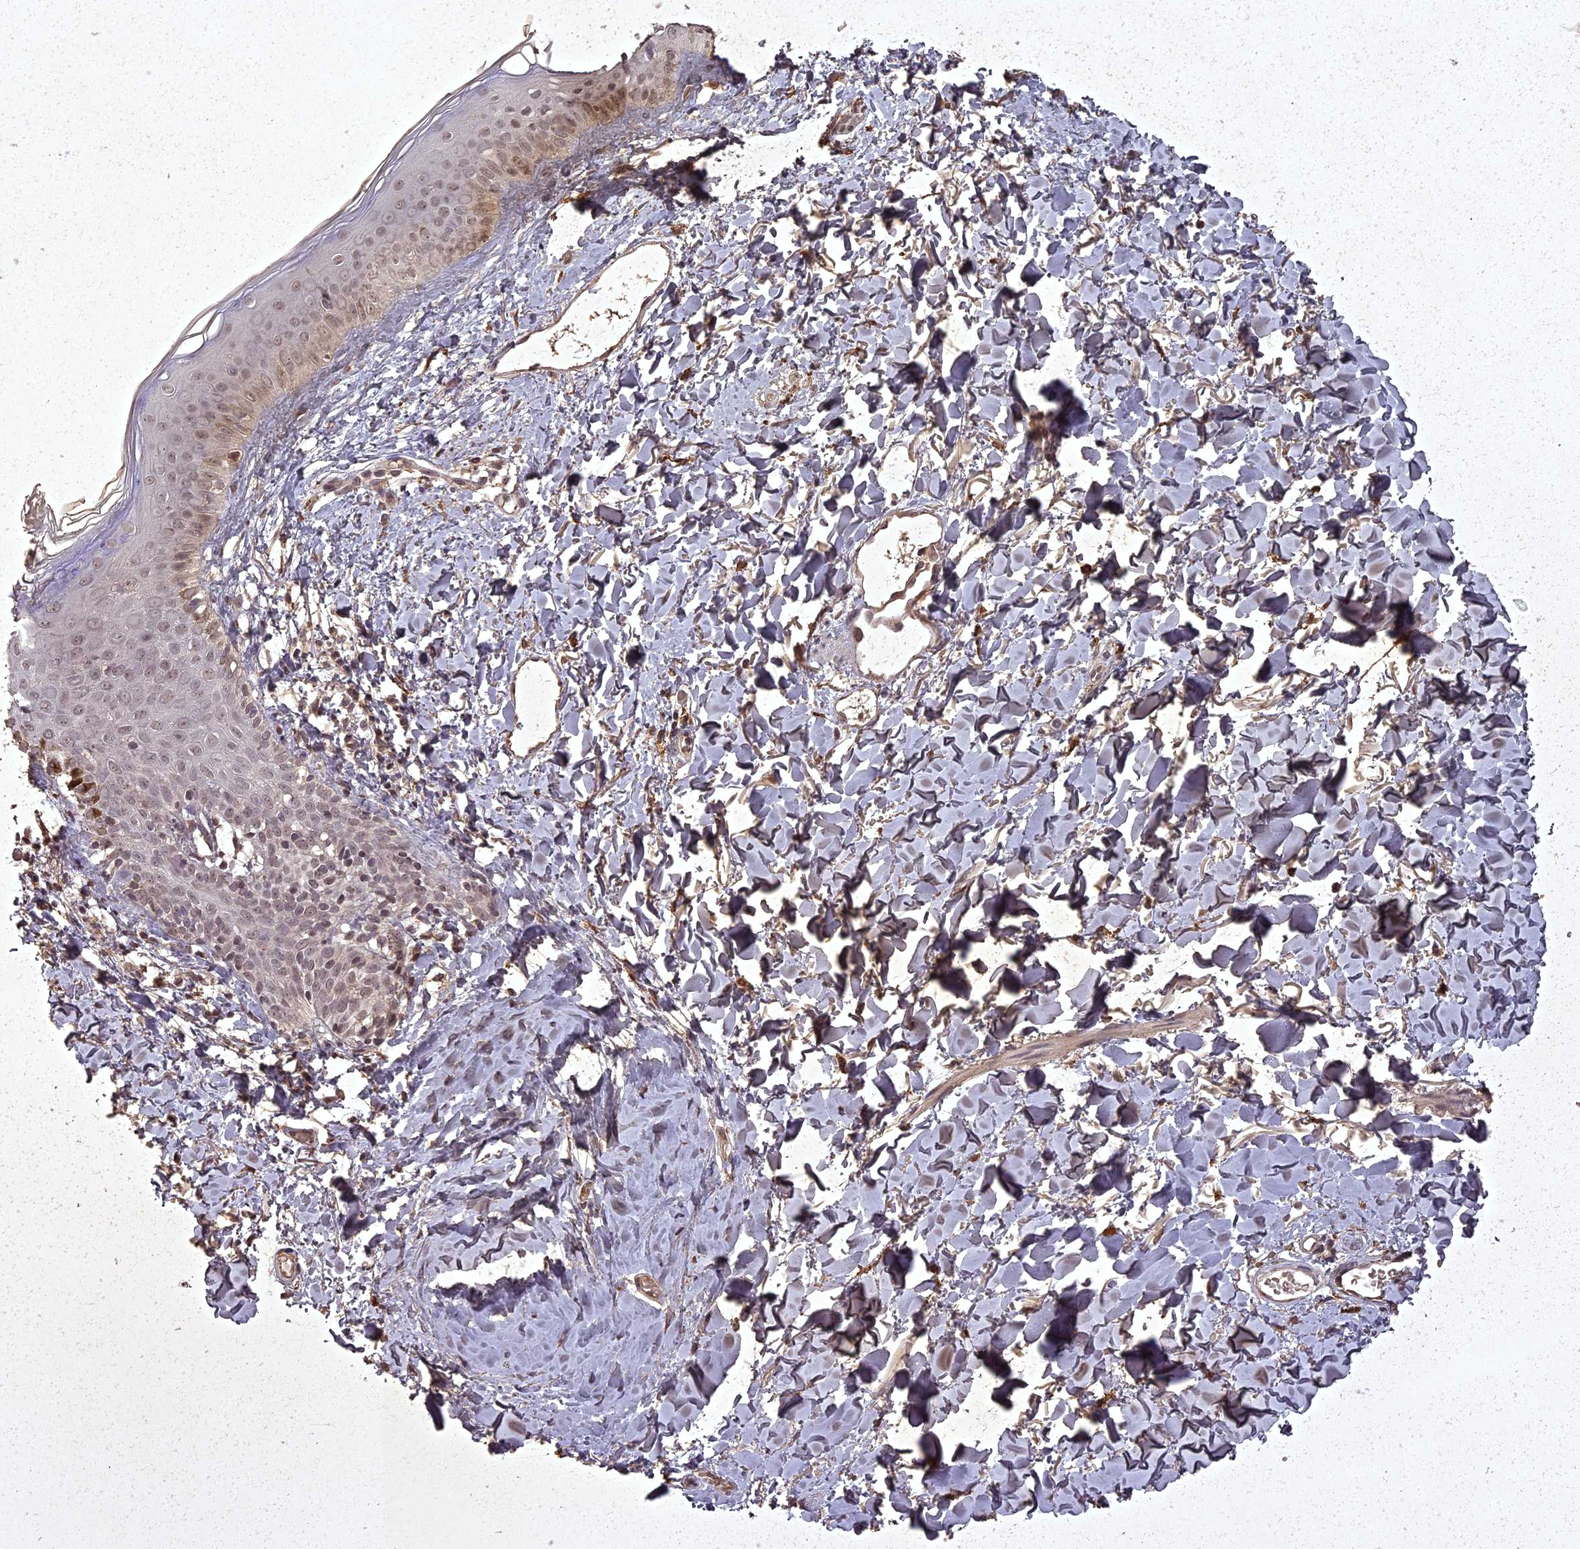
{"staining": {"intensity": "moderate", "quantity": ">75%", "location": "cytoplasmic/membranous,nuclear"}, "tissue": "skin", "cell_type": "Fibroblasts", "image_type": "normal", "snomed": [{"axis": "morphology", "description": "Normal tissue, NOS"}, {"axis": "topography", "description": "Skin"}], "caption": "A high-resolution micrograph shows immunohistochemistry (IHC) staining of benign skin, which shows moderate cytoplasmic/membranous,nuclear staining in approximately >75% of fibroblasts. (Stains: DAB in brown, nuclei in blue, Microscopy: brightfield microscopy at high magnification).", "gene": "ING5", "patient": {"sex": "female", "age": 58}}